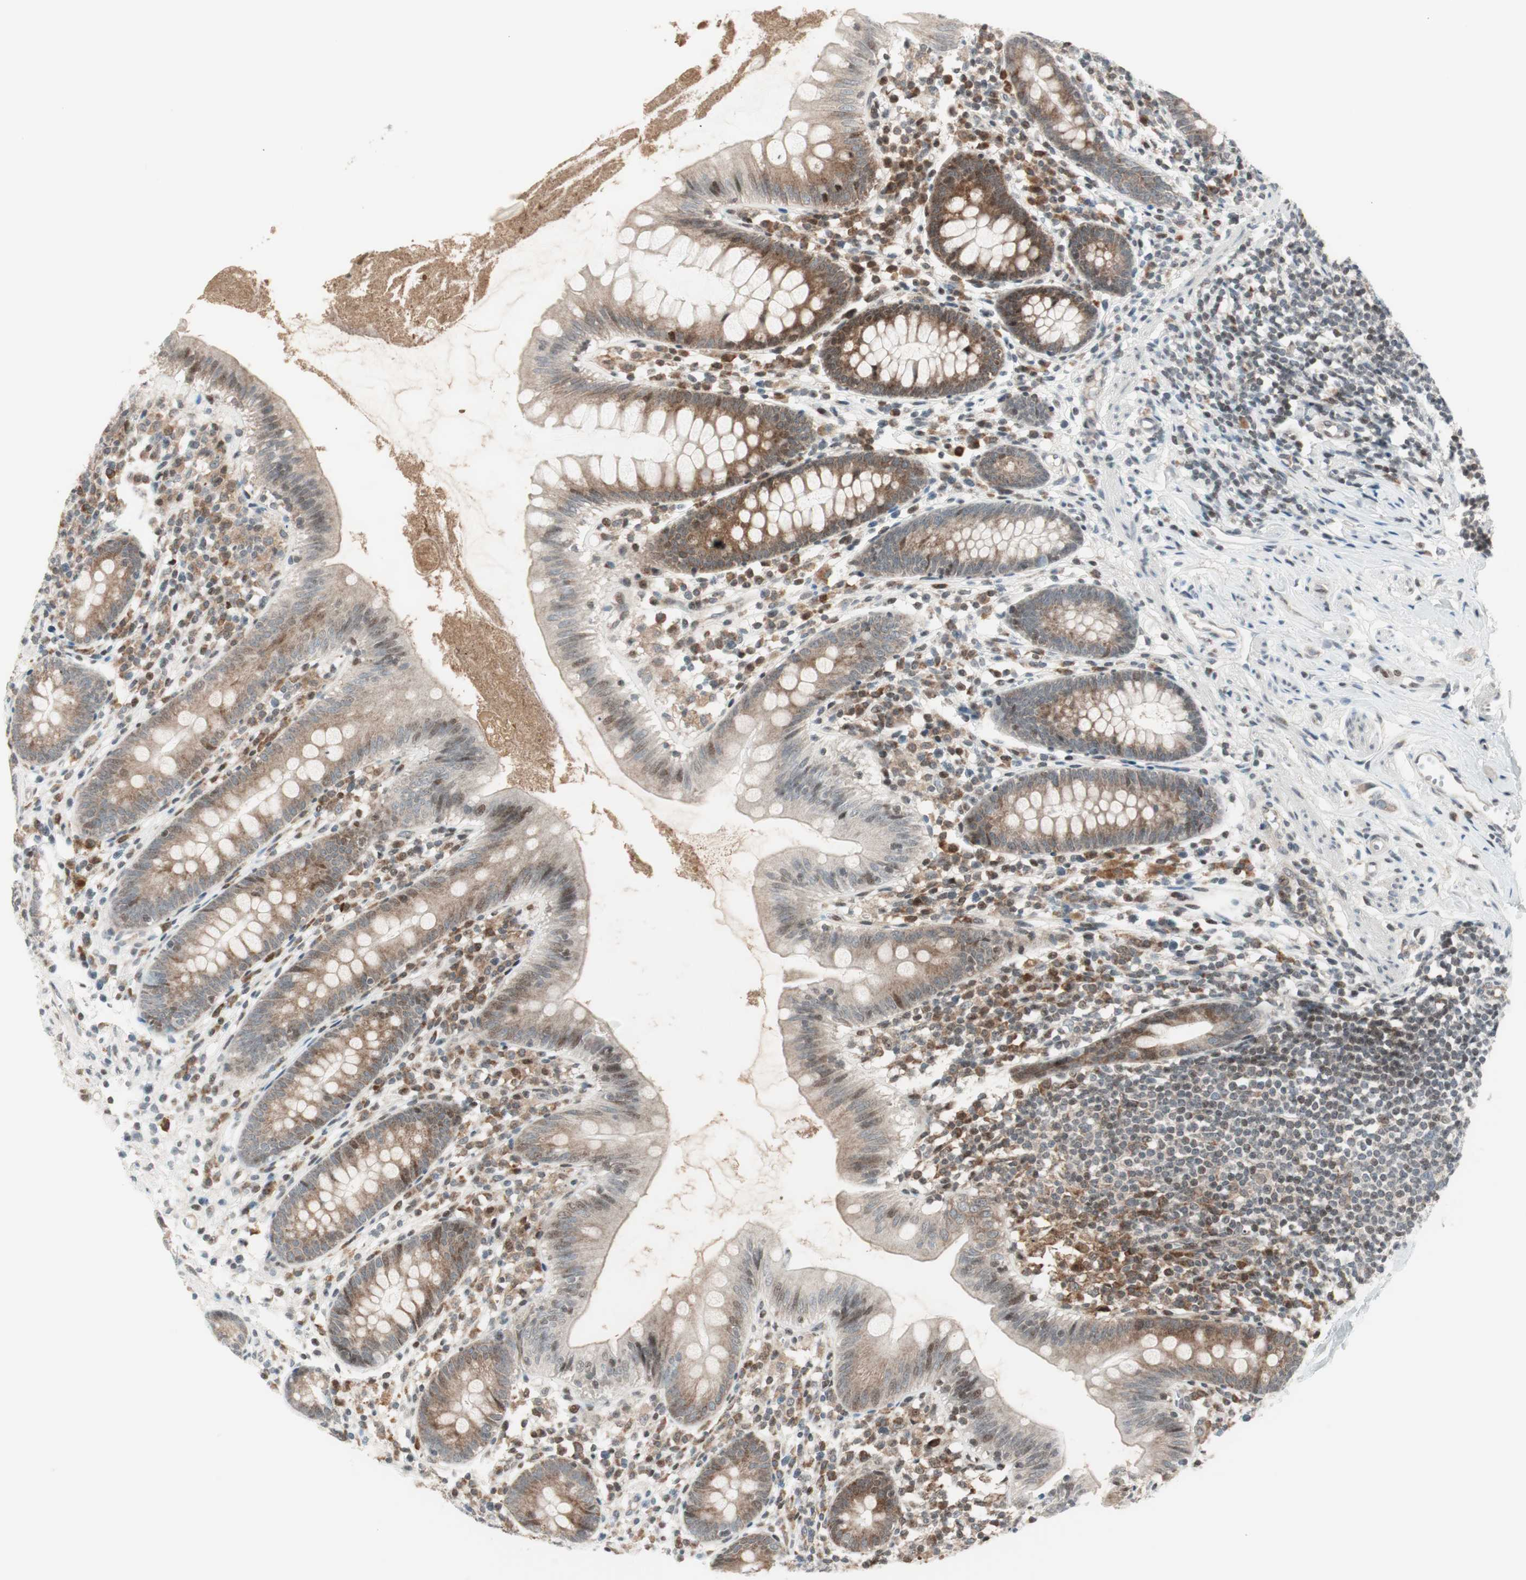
{"staining": {"intensity": "moderate", "quantity": ">75%", "location": "cytoplasmic/membranous,nuclear"}, "tissue": "appendix", "cell_type": "Glandular cells", "image_type": "normal", "snomed": [{"axis": "morphology", "description": "Normal tissue, NOS"}, {"axis": "topography", "description": "Appendix"}], "caption": "Appendix was stained to show a protein in brown. There is medium levels of moderate cytoplasmic/membranous,nuclear expression in approximately >75% of glandular cells. The protein is stained brown, and the nuclei are stained in blue (DAB (3,3'-diaminobenzidine) IHC with brightfield microscopy, high magnification).", "gene": "TPT1", "patient": {"sex": "male", "age": 52}}